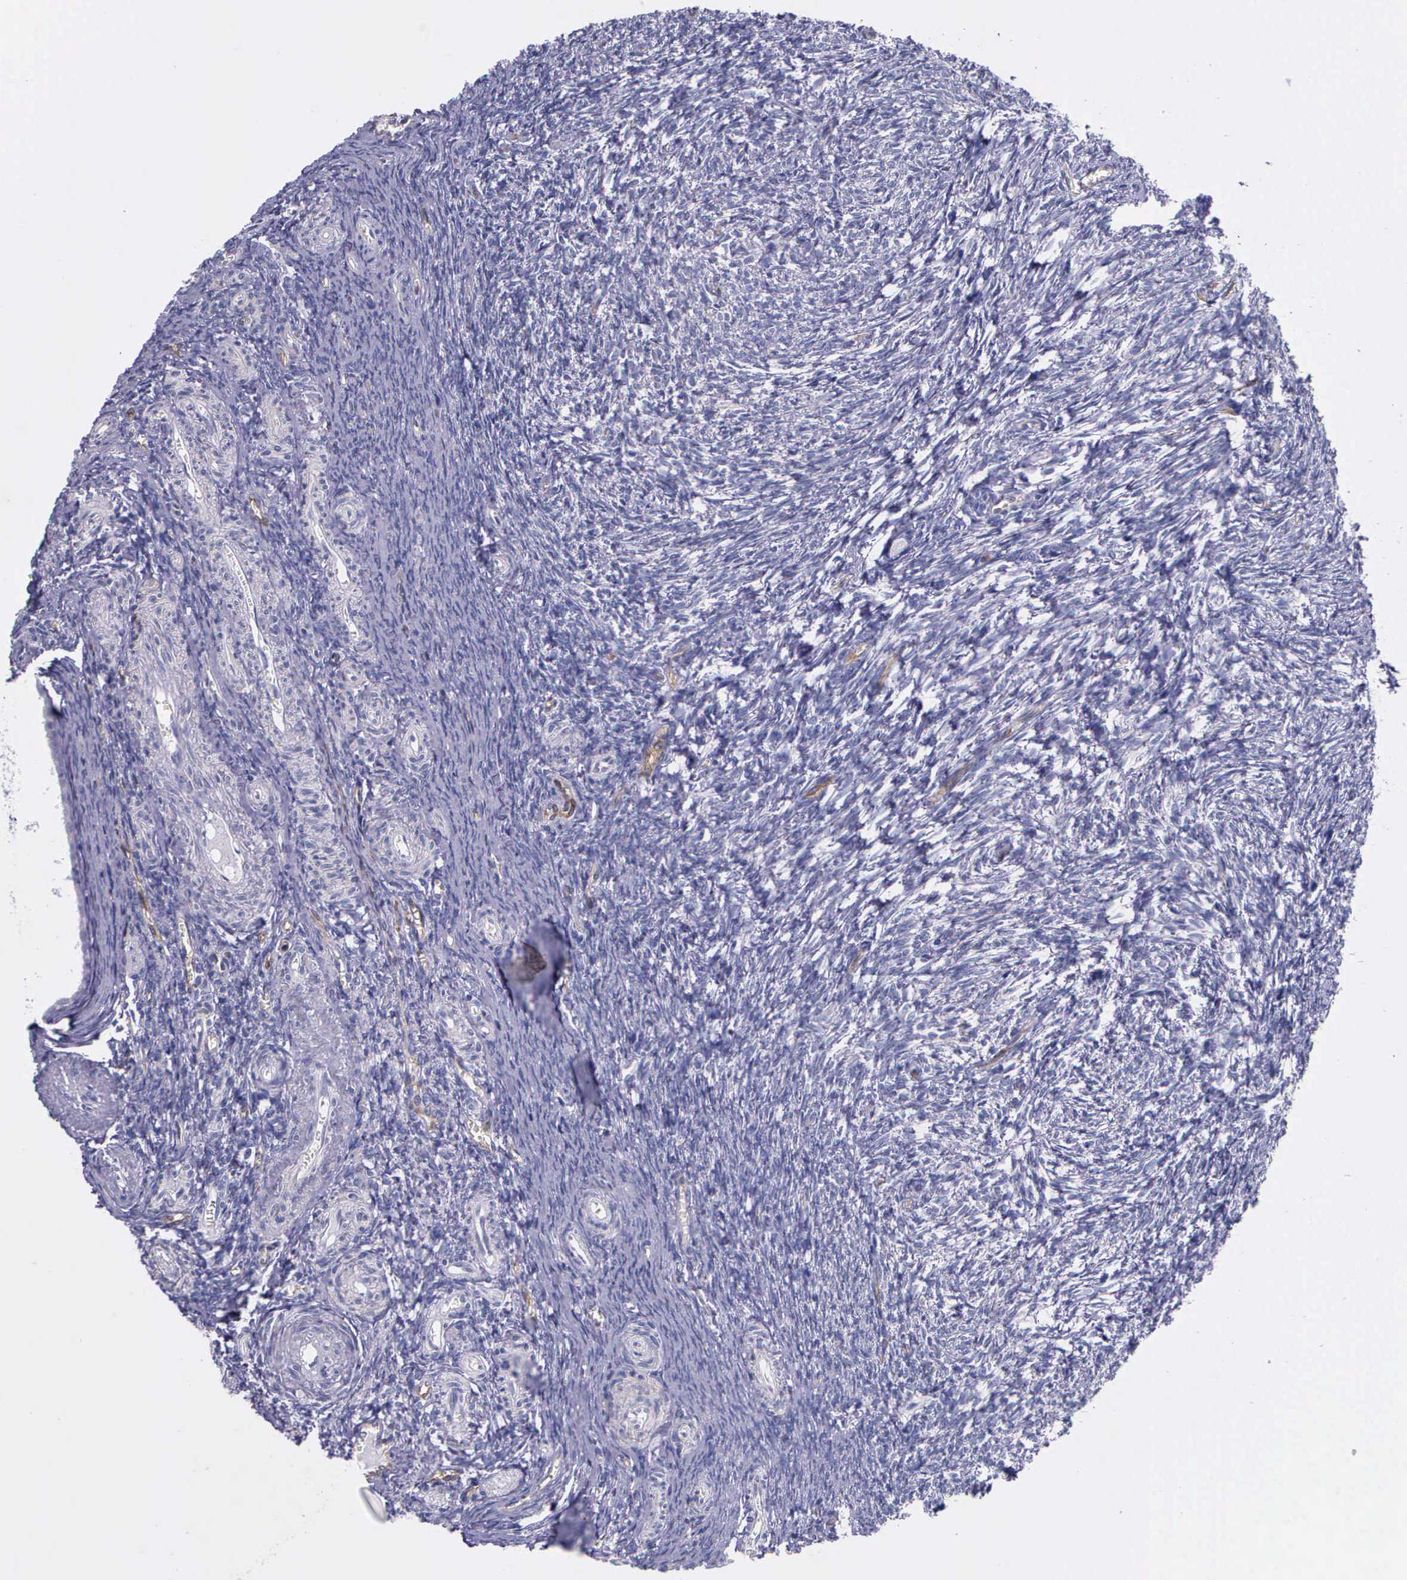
{"staining": {"intensity": "negative", "quantity": "none", "location": "none"}, "tissue": "ovary", "cell_type": "Follicle cells", "image_type": "normal", "snomed": [{"axis": "morphology", "description": "Normal tissue, NOS"}, {"axis": "topography", "description": "Ovary"}], "caption": "The micrograph demonstrates no significant positivity in follicle cells of ovary. (Stains: DAB (3,3'-diaminobenzidine) immunohistochemistry (IHC) with hematoxylin counter stain, Microscopy: brightfield microscopy at high magnification).", "gene": "AHNAK2", "patient": {"sex": "female", "age": 54}}